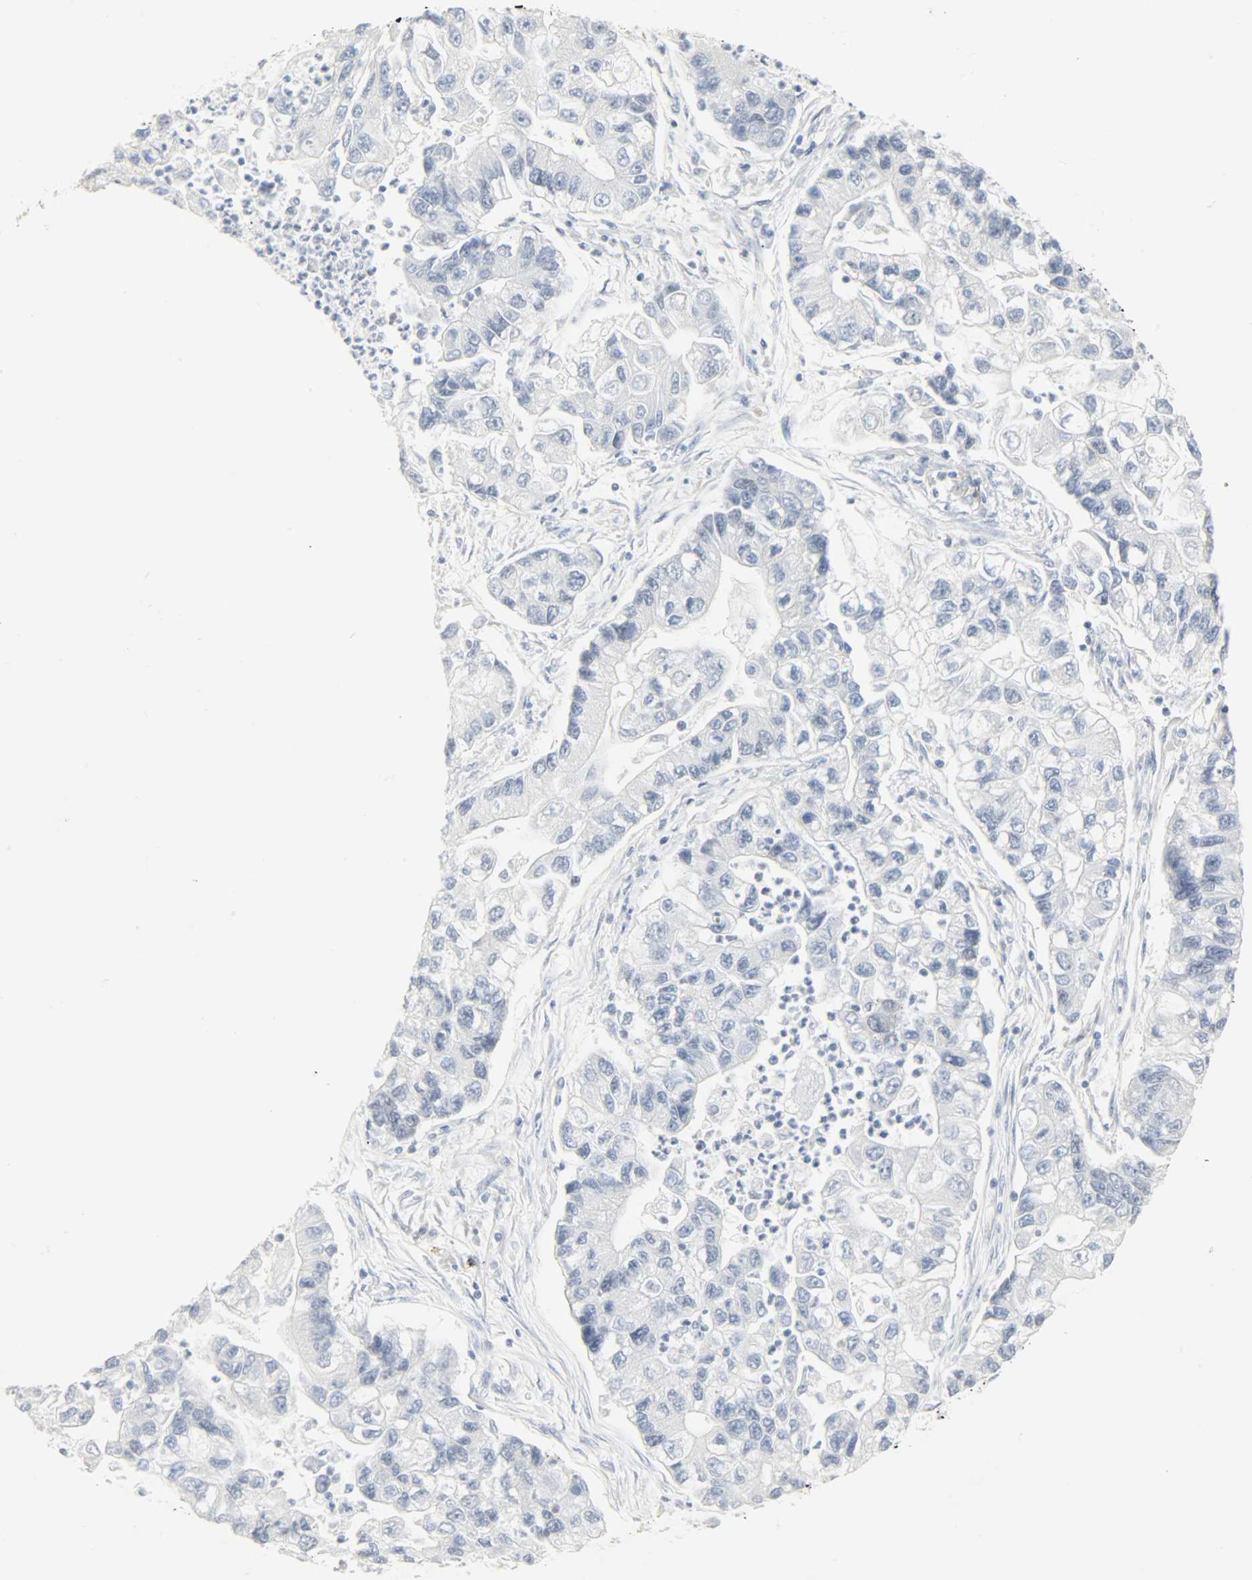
{"staining": {"intensity": "negative", "quantity": "none", "location": "none"}, "tissue": "lung cancer", "cell_type": "Tumor cells", "image_type": "cancer", "snomed": [{"axis": "morphology", "description": "Adenocarcinoma, NOS"}, {"axis": "topography", "description": "Lung"}], "caption": "This micrograph is of lung cancer (adenocarcinoma) stained with immunohistochemistry to label a protein in brown with the nuclei are counter-stained blue. There is no expression in tumor cells.", "gene": "HELLS", "patient": {"sex": "female", "age": 51}}